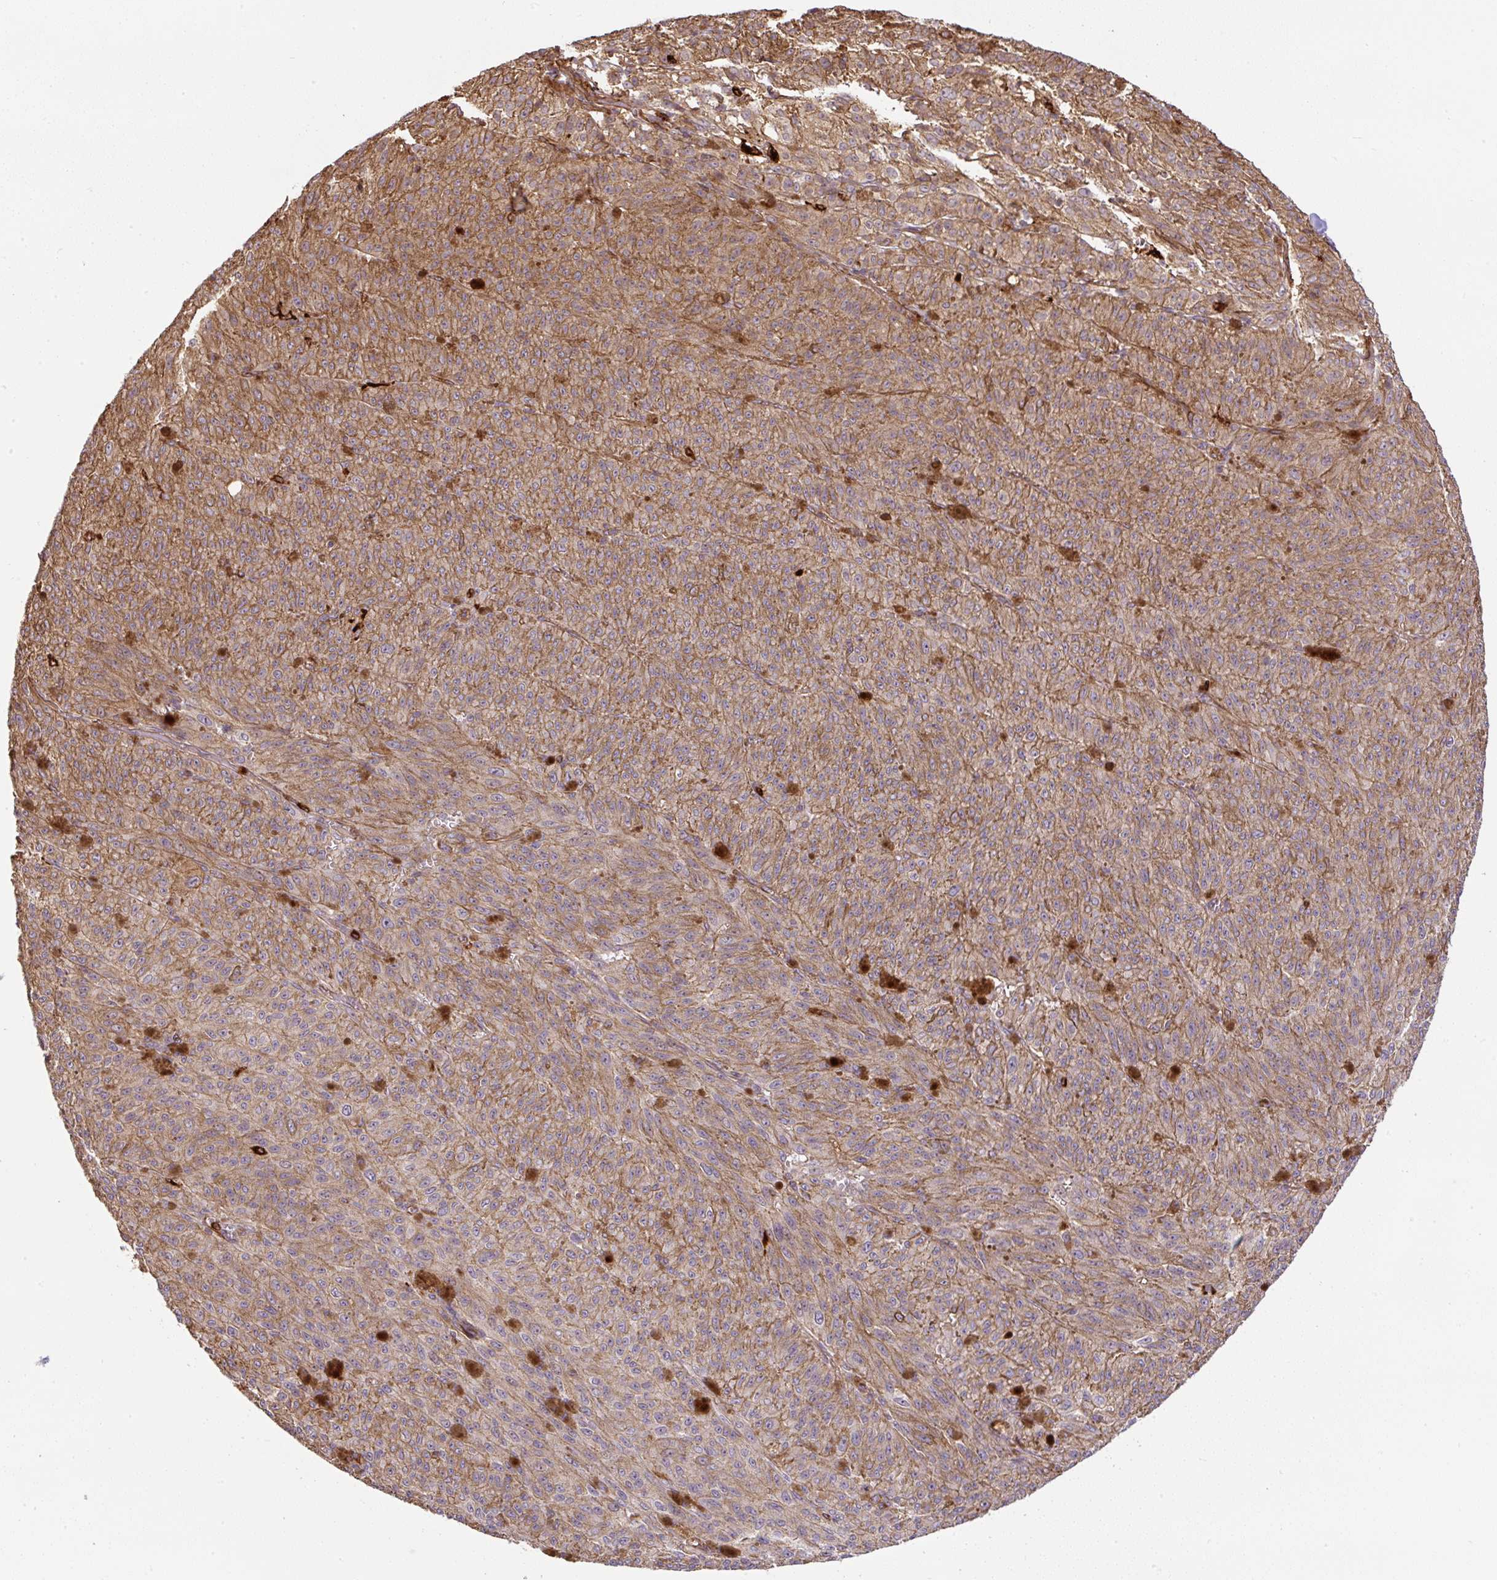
{"staining": {"intensity": "moderate", "quantity": ">75%", "location": "cytoplasmic/membranous"}, "tissue": "melanoma", "cell_type": "Tumor cells", "image_type": "cancer", "snomed": [{"axis": "morphology", "description": "Malignant melanoma, NOS"}, {"axis": "topography", "description": "Skin"}], "caption": "IHC histopathology image of neoplastic tissue: malignant melanoma stained using immunohistochemistry (IHC) reveals medium levels of moderate protein expression localized specifically in the cytoplasmic/membranous of tumor cells, appearing as a cytoplasmic/membranous brown color.", "gene": "B3GALT5", "patient": {"sex": "female", "age": 52}}